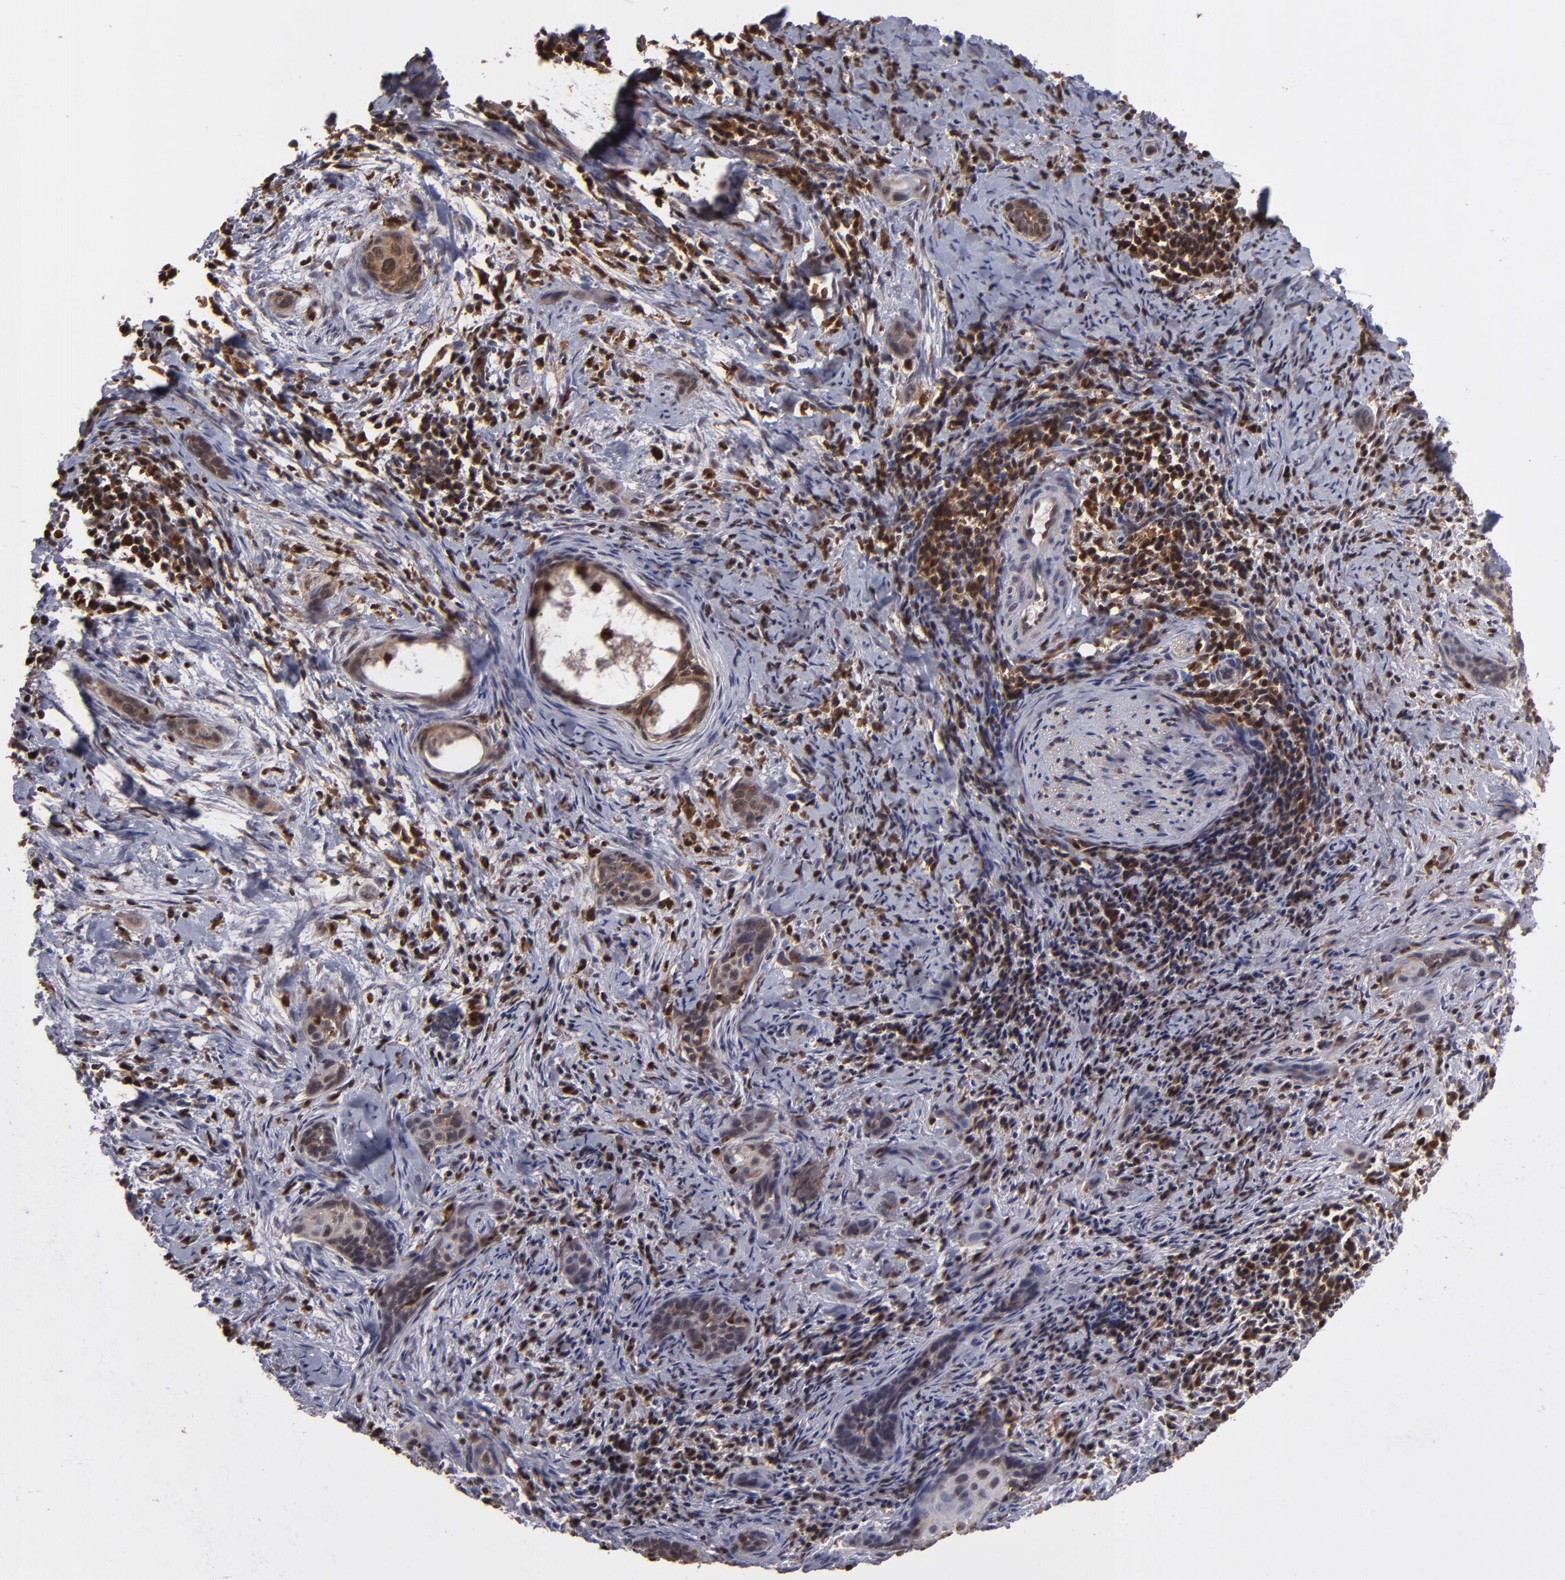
{"staining": {"intensity": "weak", "quantity": ">75%", "location": "cytoplasmic/membranous,nuclear"}, "tissue": "cervical cancer", "cell_type": "Tumor cells", "image_type": "cancer", "snomed": [{"axis": "morphology", "description": "Squamous cell carcinoma, NOS"}, {"axis": "topography", "description": "Cervix"}], "caption": "Tumor cells reveal low levels of weak cytoplasmic/membranous and nuclear positivity in approximately >75% of cells in cervical cancer. The staining was performed using DAB (3,3'-diaminobenzidine), with brown indicating positive protein expression. Nuclei are stained blue with hematoxylin.", "gene": "GRB2", "patient": {"sex": "female", "age": 33}}